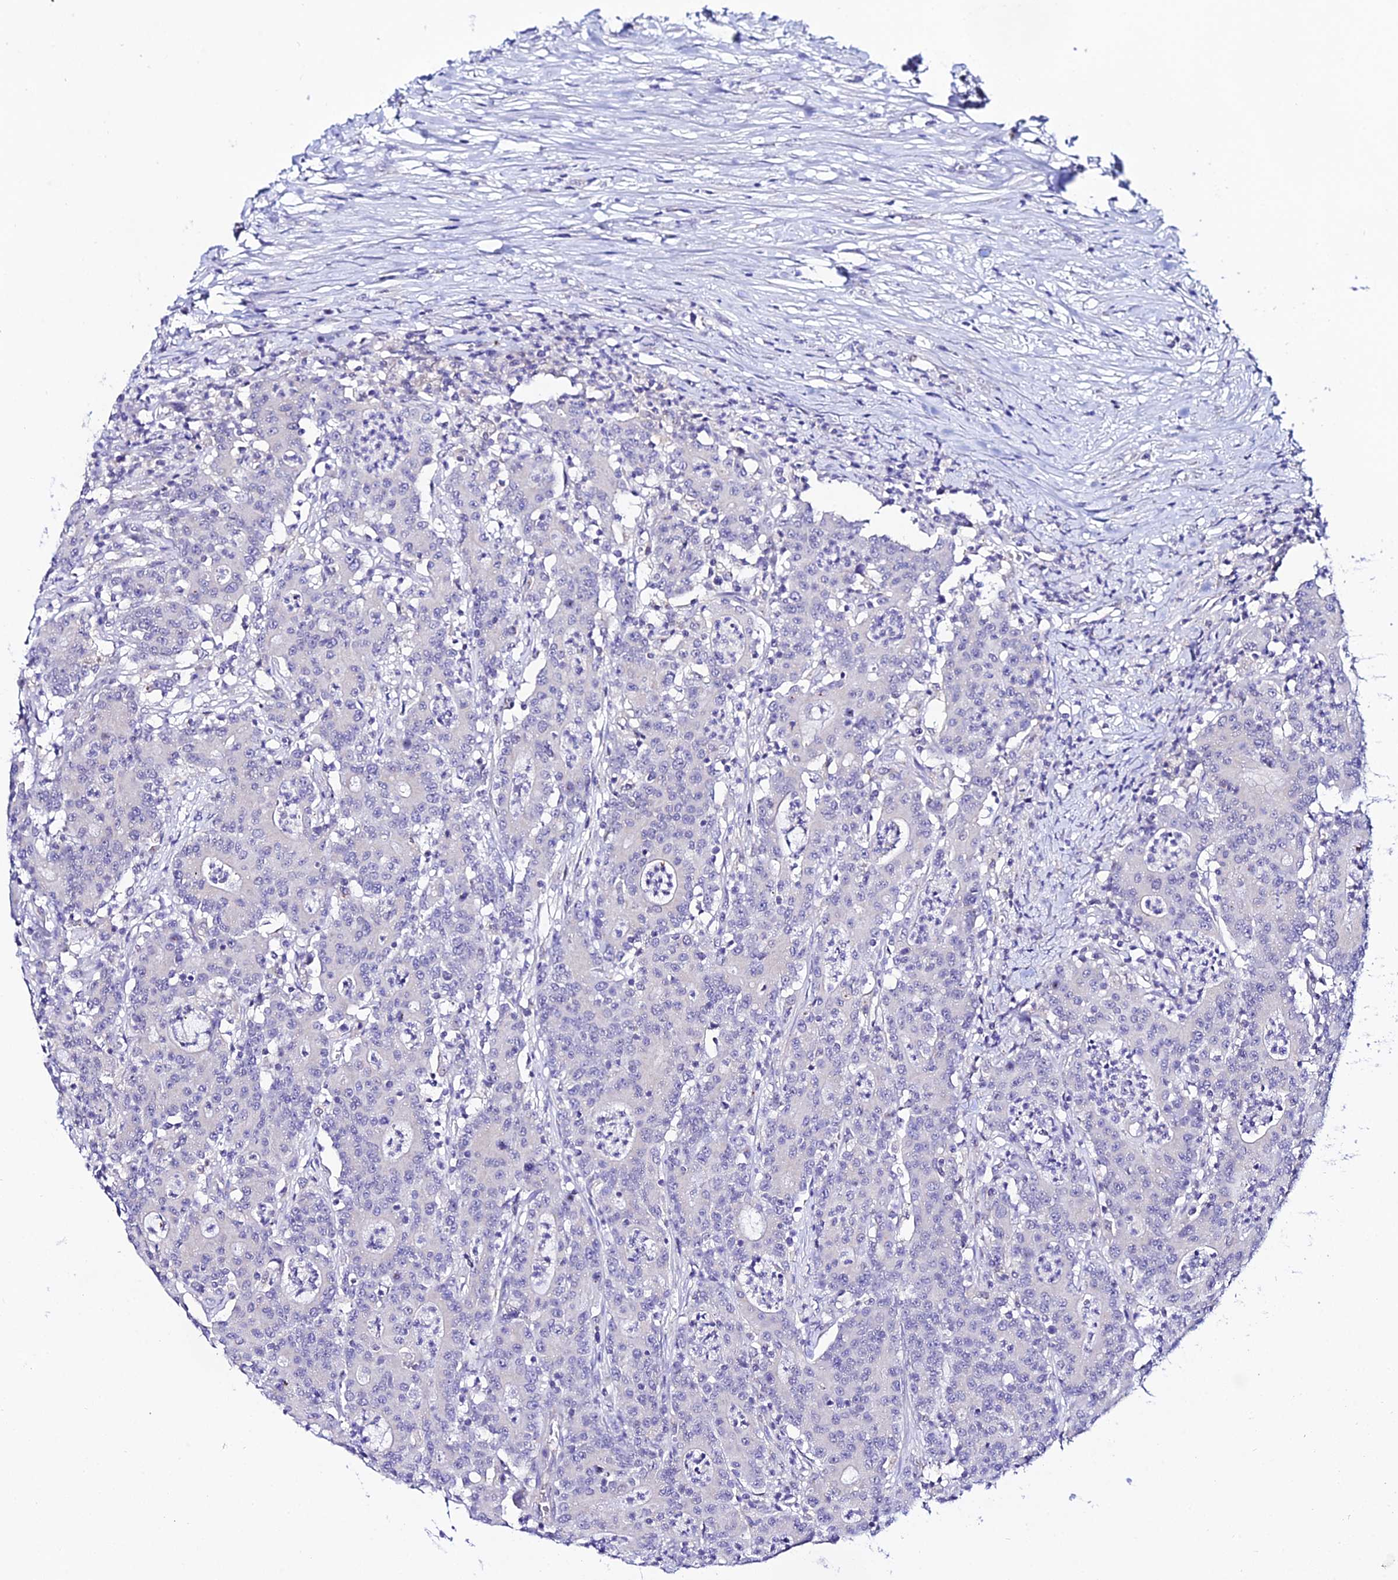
{"staining": {"intensity": "negative", "quantity": "none", "location": "none"}, "tissue": "colorectal cancer", "cell_type": "Tumor cells", "image_type": "cancer", "snomed": [{"axis": "morphology", "description": "Adenocarcinoma, NOS"}, {"axis": "topography", "description": "Colon"}], "caption": "An IHC histopathology image of colorectal adenocarcinoma is shown. There is no staining in tumor cells of colorectal adenocarcinoma. The staining was performed using DAB to visualize the protein expression in brown, while the nuclei were stained in blue with hematoxylin (Magnification: 20x).", "gene": "ATG16L2", "patient": {"sex": "male", "age": 83}}